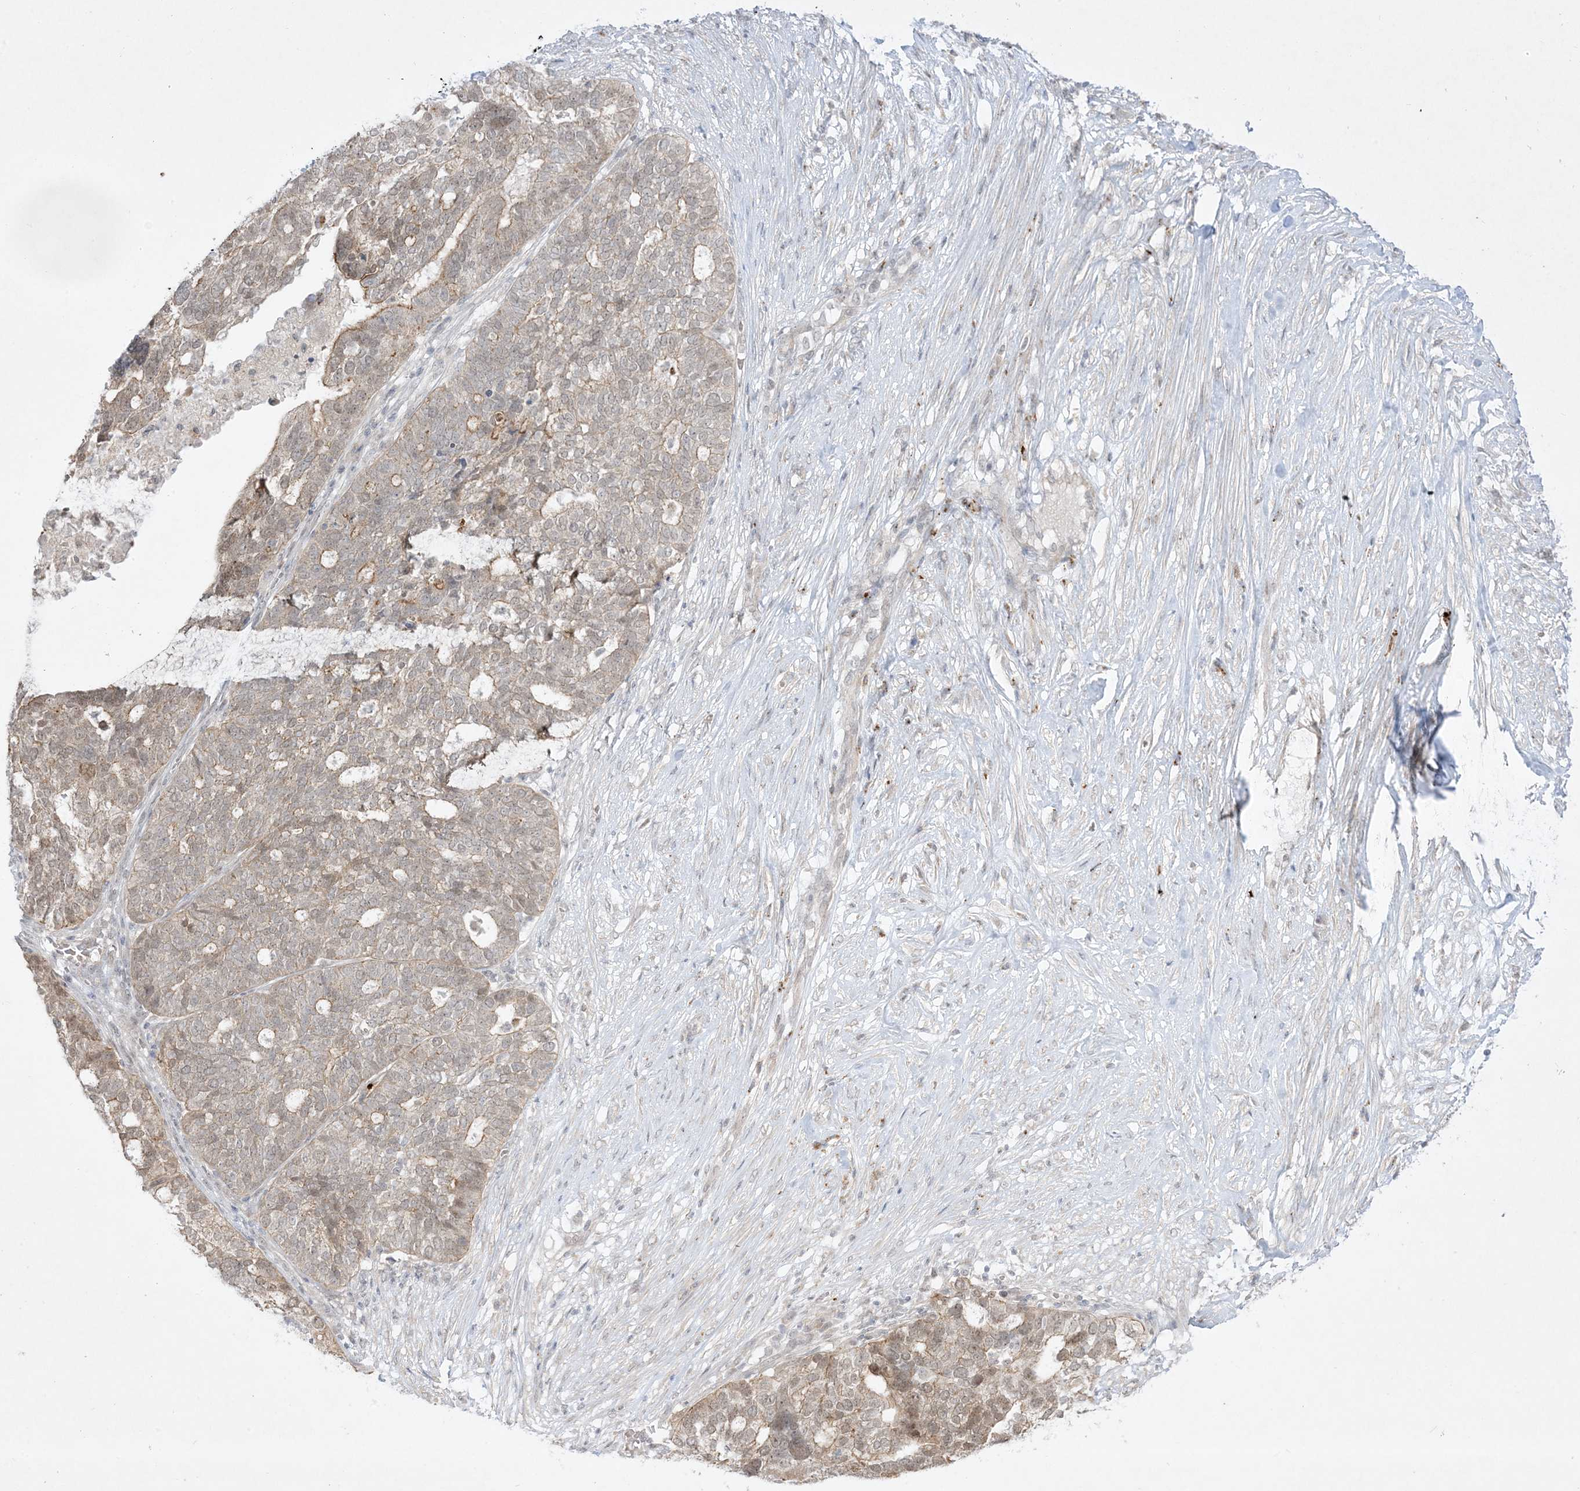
{"staining": {"intensity": "weak", "quantity": ">75%", "location": "cytoplasmic/membranous,nuclear"}, "tissue": "ovarian cancer", "cell_type": "Tumor cells", "image_type": "cancer", "snomed": [{"axis": "morphology", "description": "Cystadenocarcinoma, serous, NOS"}, {"axis": "topography", "description": "Ovary"}], "caption": "This photomicrograph shows ovarian cancer (serous cystadenocarcinoma) stained with immunohistochemistry (IHC) to label a protein in brown. The cytoplasmic/membranous and nuclear of tumor cells show weak positivity for the protein. Nuclei are counter-stained blue.", "gene": "PTK6", "patient": {"sex": "female", "age": 59}}